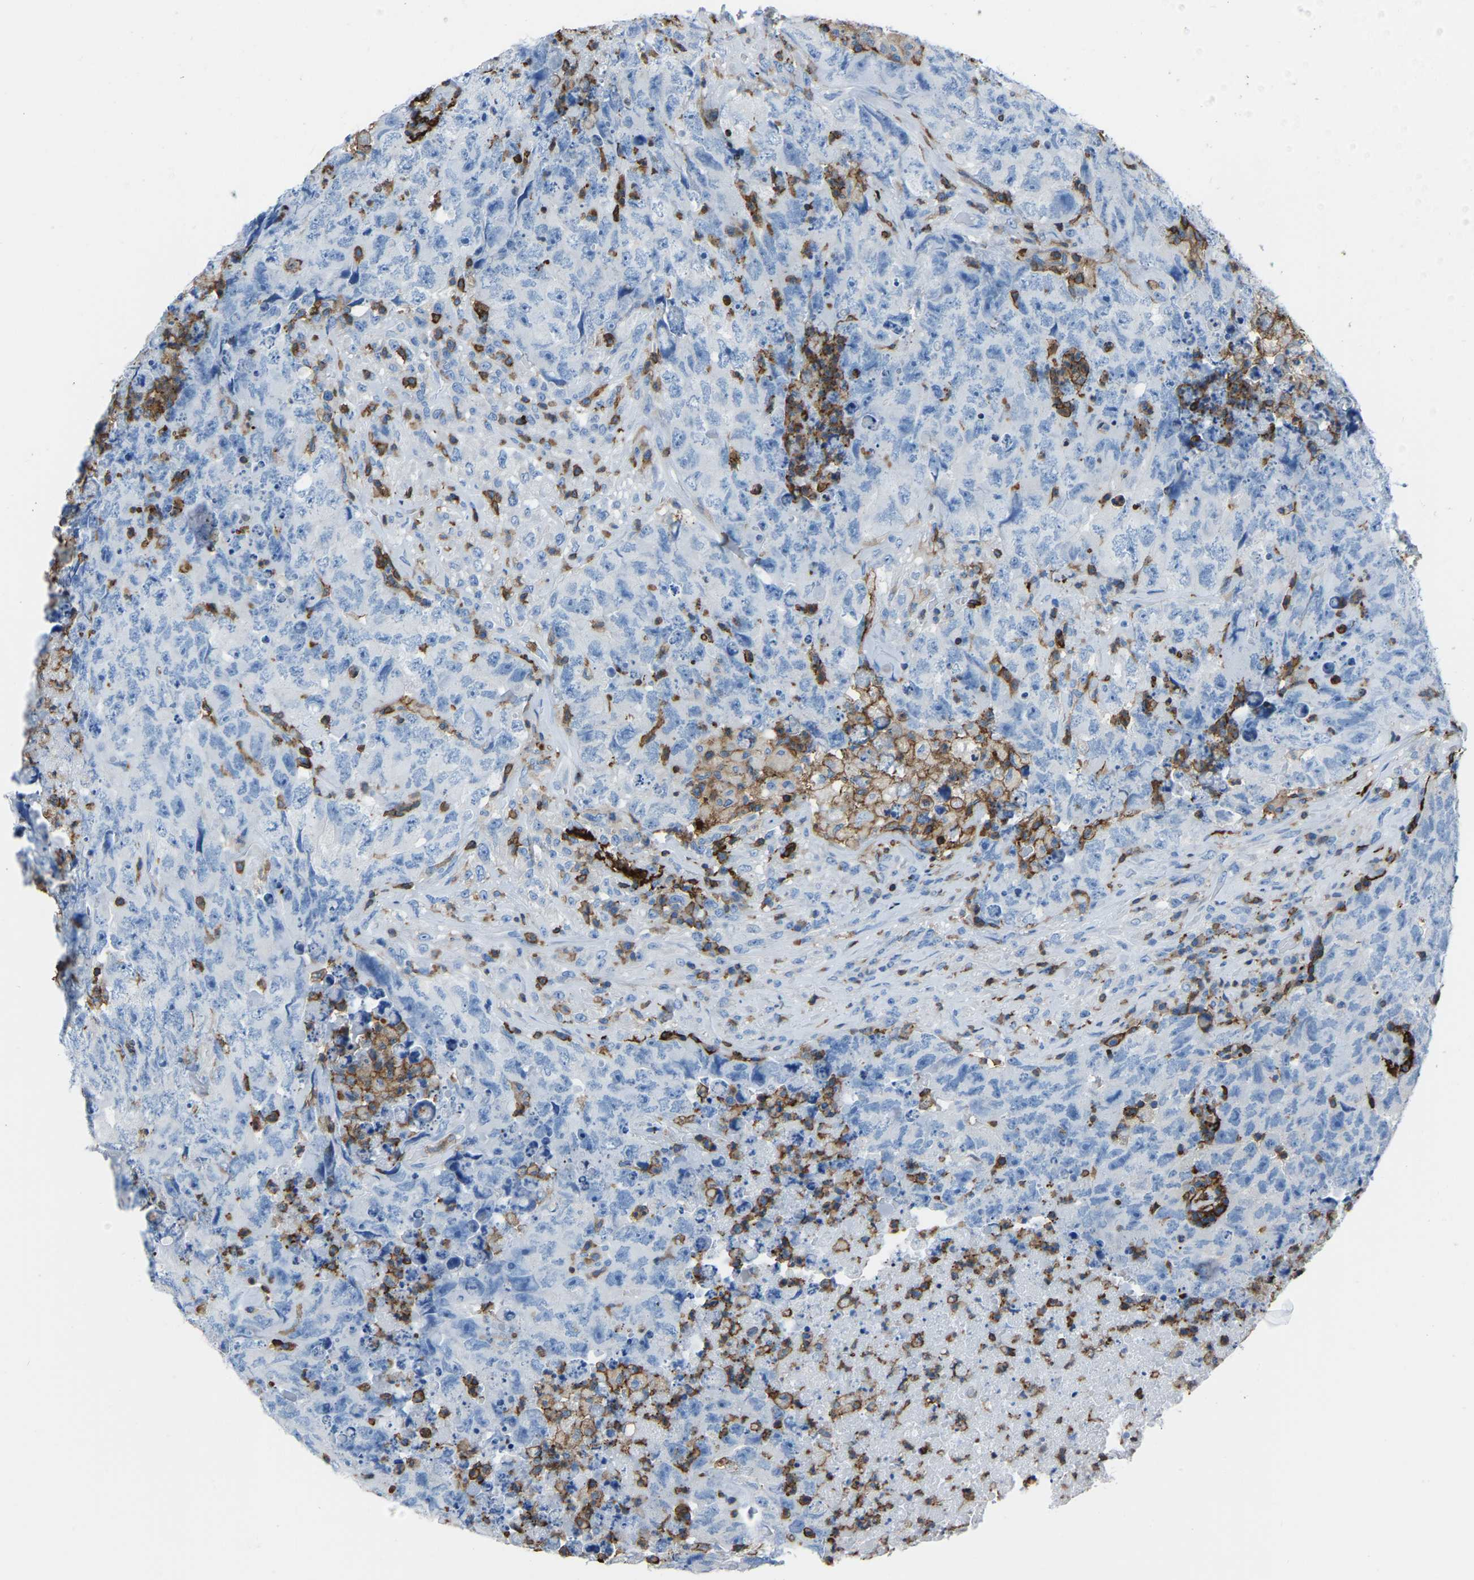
{"staining": {"intensity": "negative", "quantity": "none", "location": "none"}, "tissue": "testis cancer", "cell_type": "Tumor cells", "image_type": "cancer", "snomed": [{"axis": "morphology", "description": "Carcinoma, Embryonal, NOS"}, {"axis": "topography", "description": "Testis"}], "caption": "This is an IHC photomicrograph of embryonal carcinoma (testis). There is no positivity in tumor cells.", "gene": "LSP1", "patient": {"sex": "male", "age": 32}}